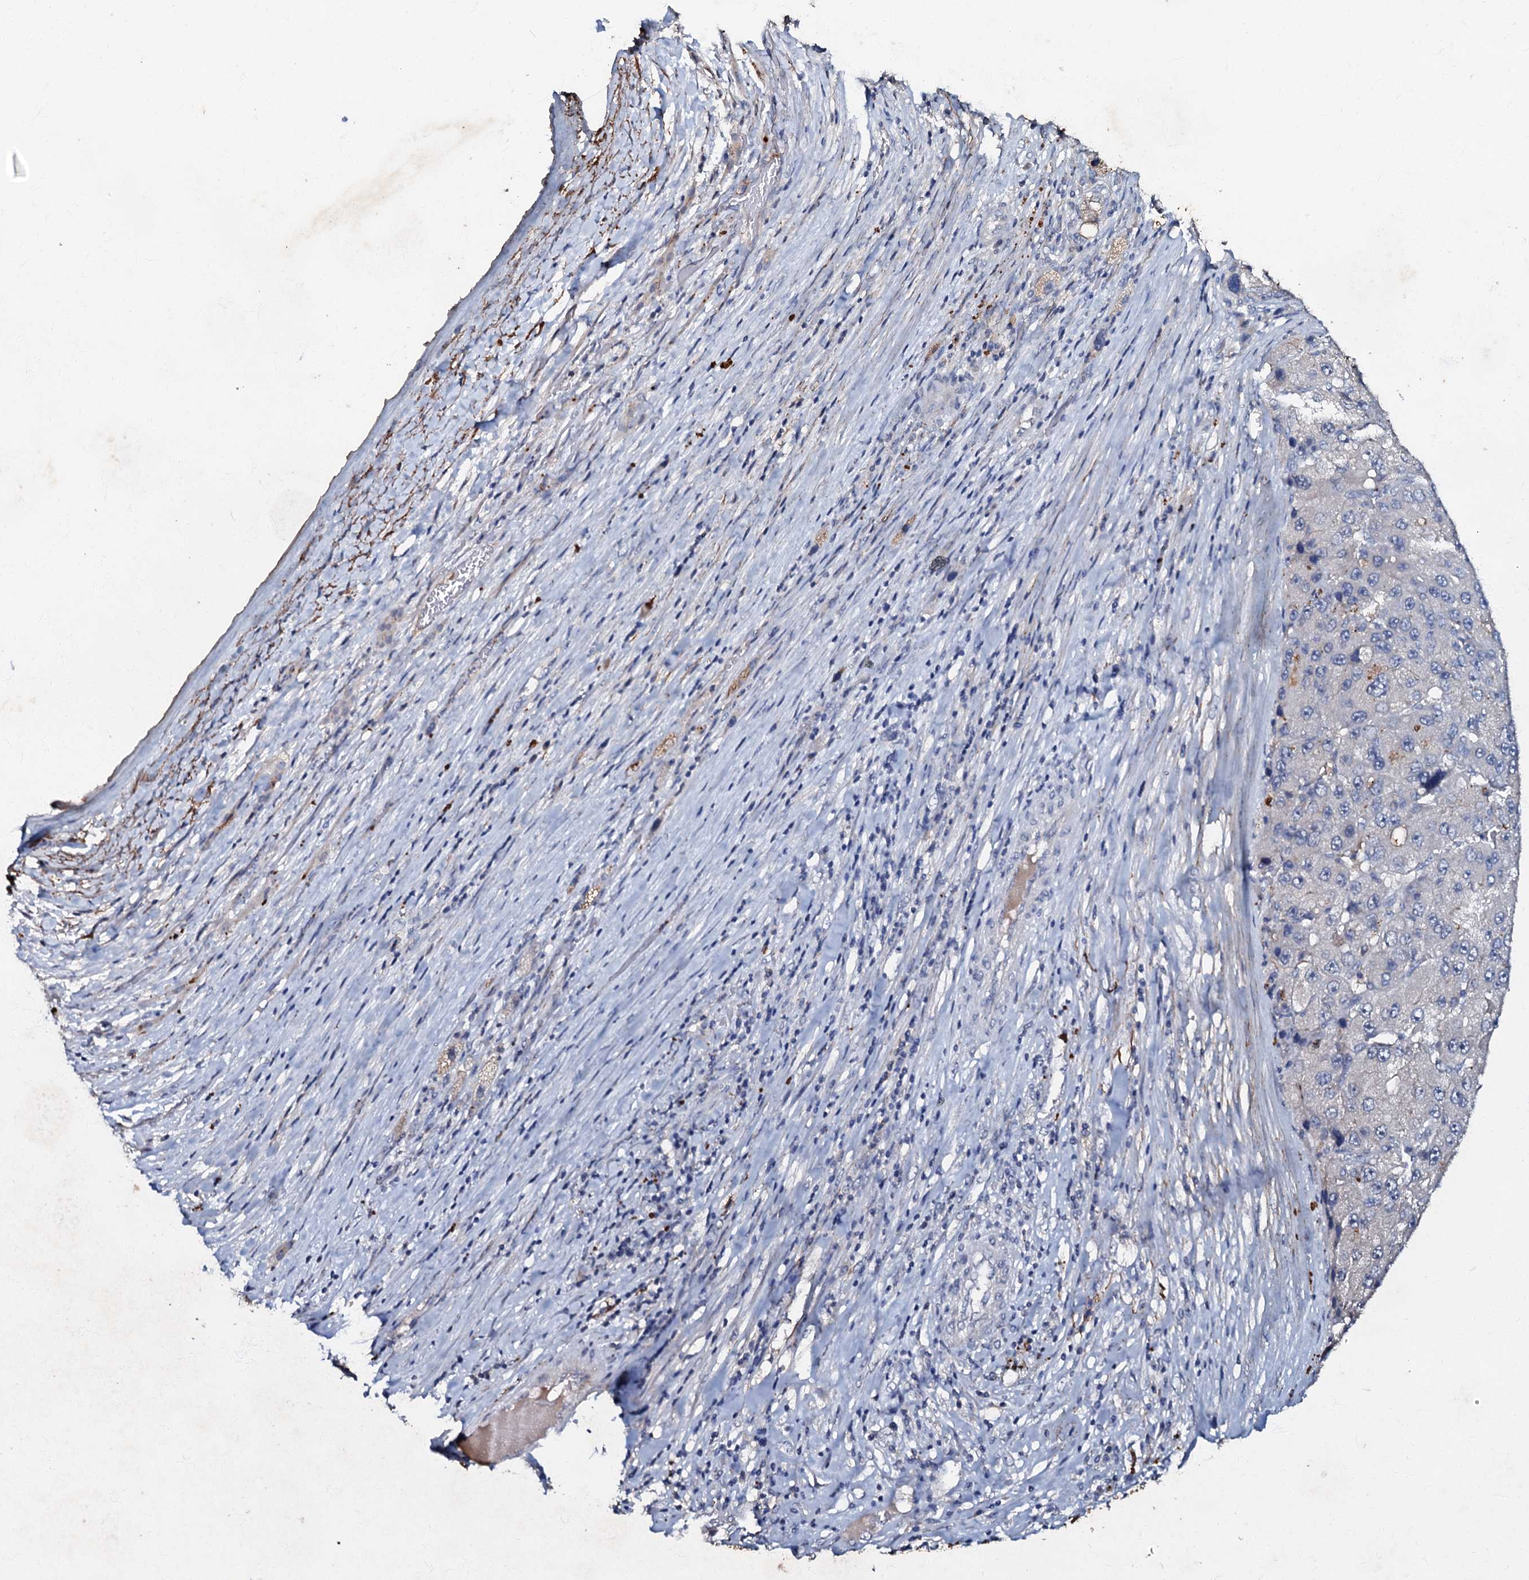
{"staining": {"intensity": "negative", "quantity": "none", "location": "none"}, "tissue": "liver cancer", "cell_type": "Tumor cells", "image_type": "cancer", "snomed": [{"axis": "morphology", "description": "Carcinoma, Hepatocellular, NOS"}, {"axis": "topography", "description": "Liver"}], "caption": "Immunohistochemistry (IHC) micrograph of human hepatocellular carcinoma (liver) stained for a protein (brown), which exhibits no expression in tumor cells. (Brightfield microscopy of DAB (3,3'-diaminobenzidine) IHC at high magnification).", "gene": "MANSC4", "patient": {"sex": "female", "age": 73}}